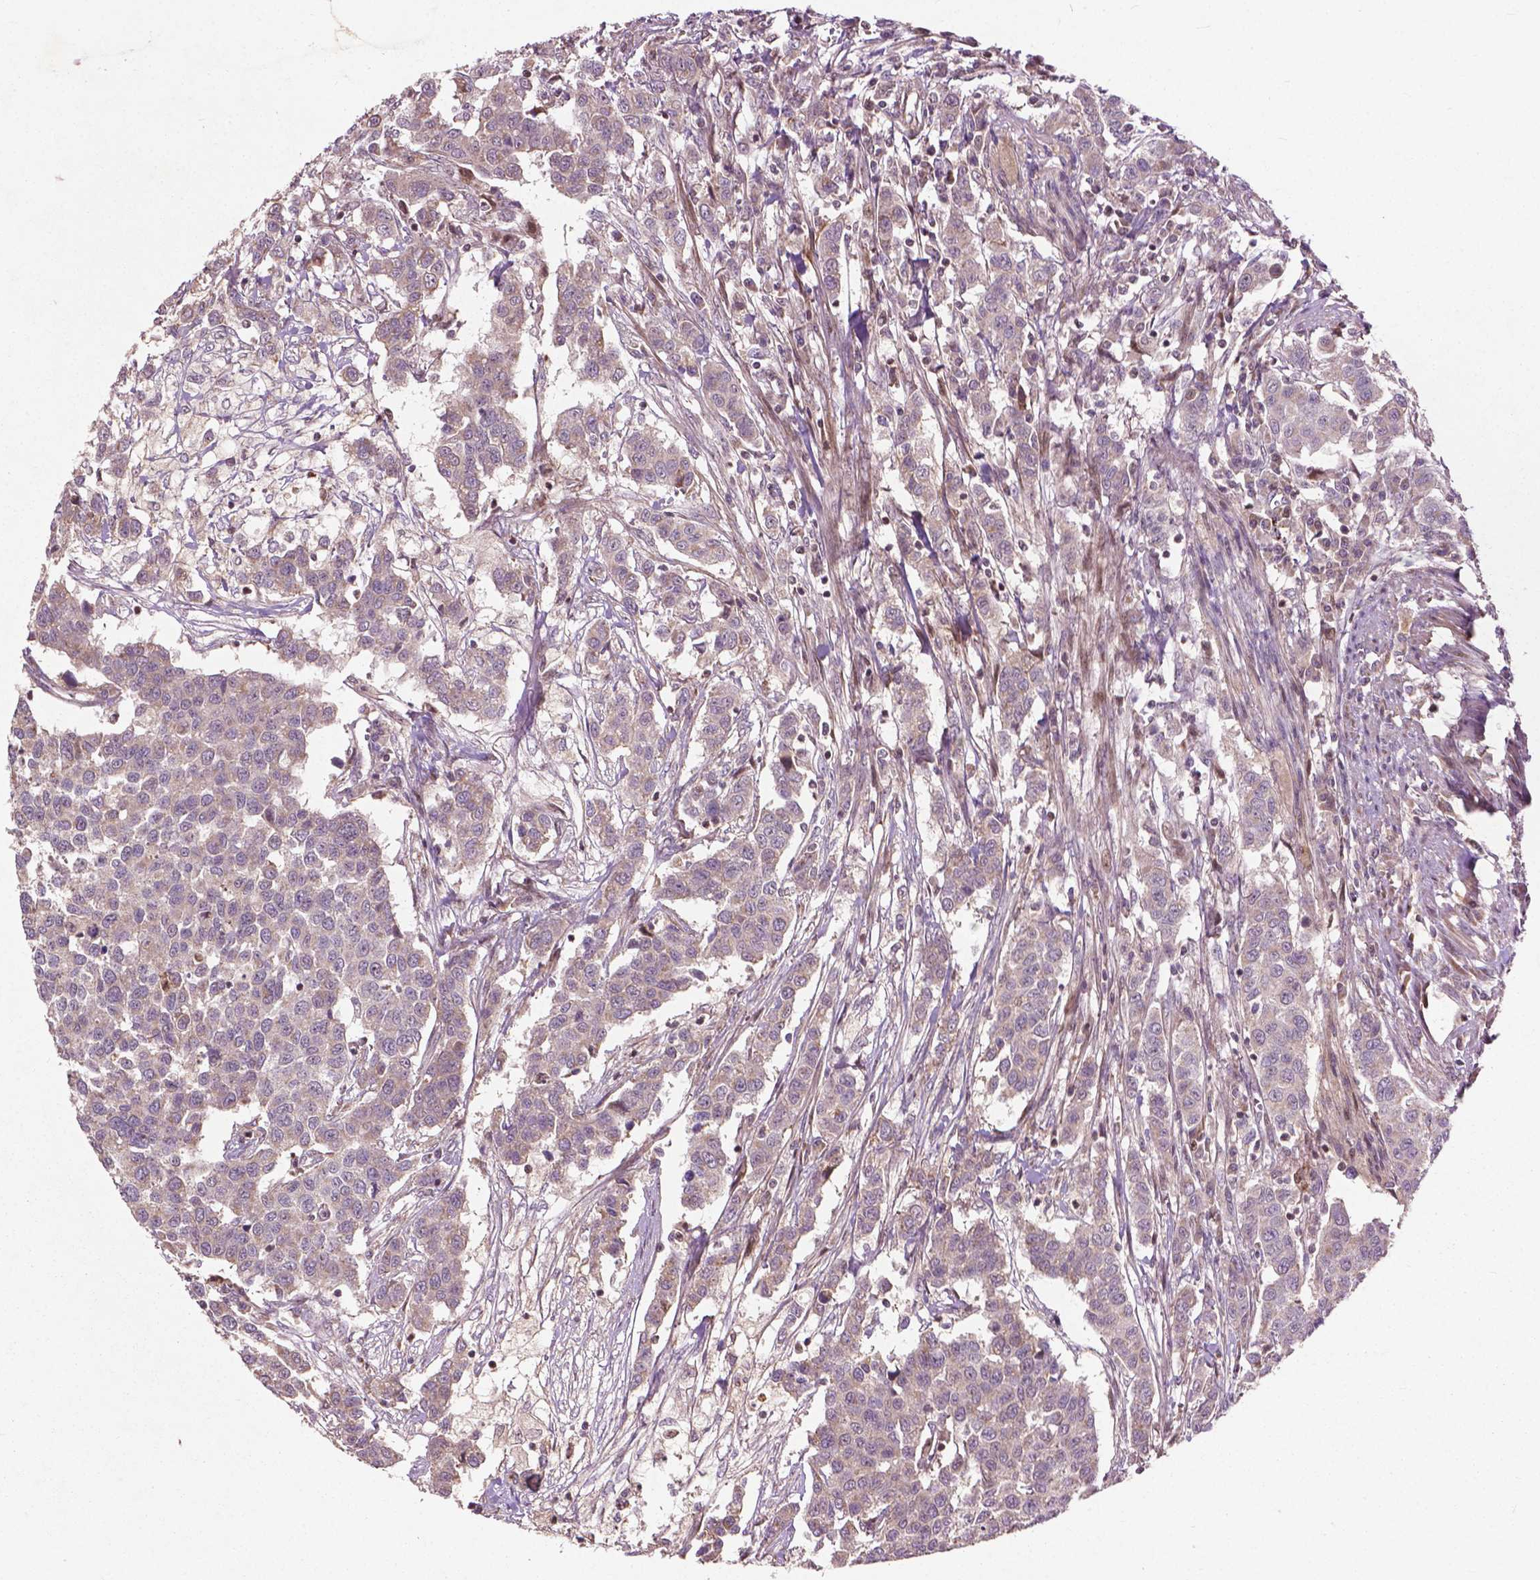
{"staining": {"intensity": "weak", "quantity": "<25%", "location": "cytoplasmic/membranous"}, "tissue": "urothelial cancer", "cell_type": "Tumor cells", "image_type": "cancer", "snomed": [{"axis": "morphology", "description": "Urothelial carcinoma, High grade"}, {"axis": "topography", "description": "Urinary bladder"}], "caption": "Immunohistochemistry image of neoplastic tissue: urothelial cancer stained with DAB (3,3'-diaminobenzidine) displays no significant protein positivity in tumor cells.", "gene": "B3GALNT2", "patient": {"sex": "female", "age": 58}}